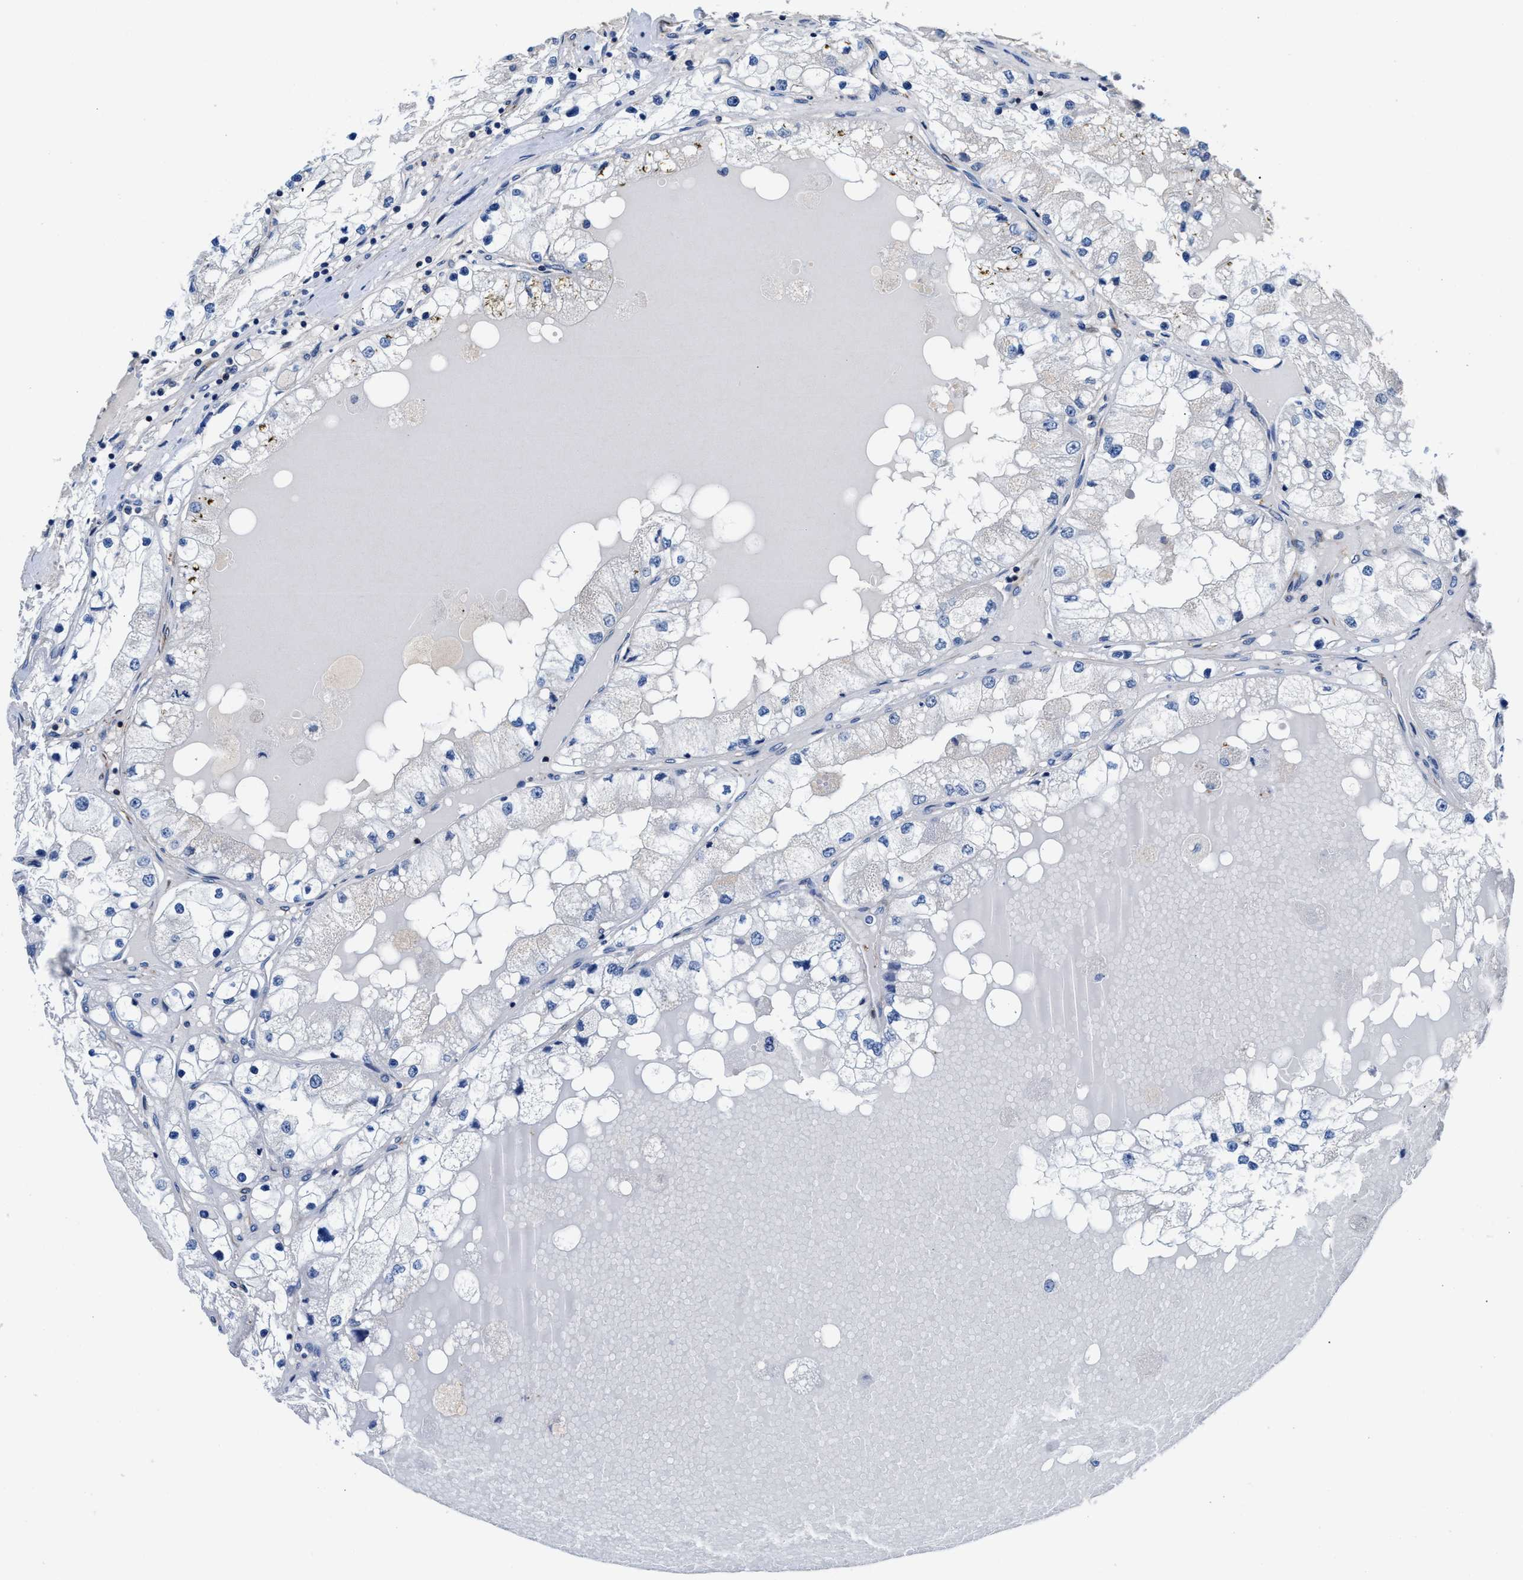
{"staining": {"intensity": "negative", "quantity": "none", "location": "none"}, "tissue": "renal cancer", "cell_type": "Tumor cells", "image_type": "cancer", "snomed": [{"axis": "morphology", "description": "Adenocarcinoma, NOS"}, {"axis": "topography", "description": "Kidney"}], "caption": "The image demonstrates no staining of tumor cells in adenocarcinoma (renal).", "gene": "PARG", "patient": {"sex": "male", "age": 68}}